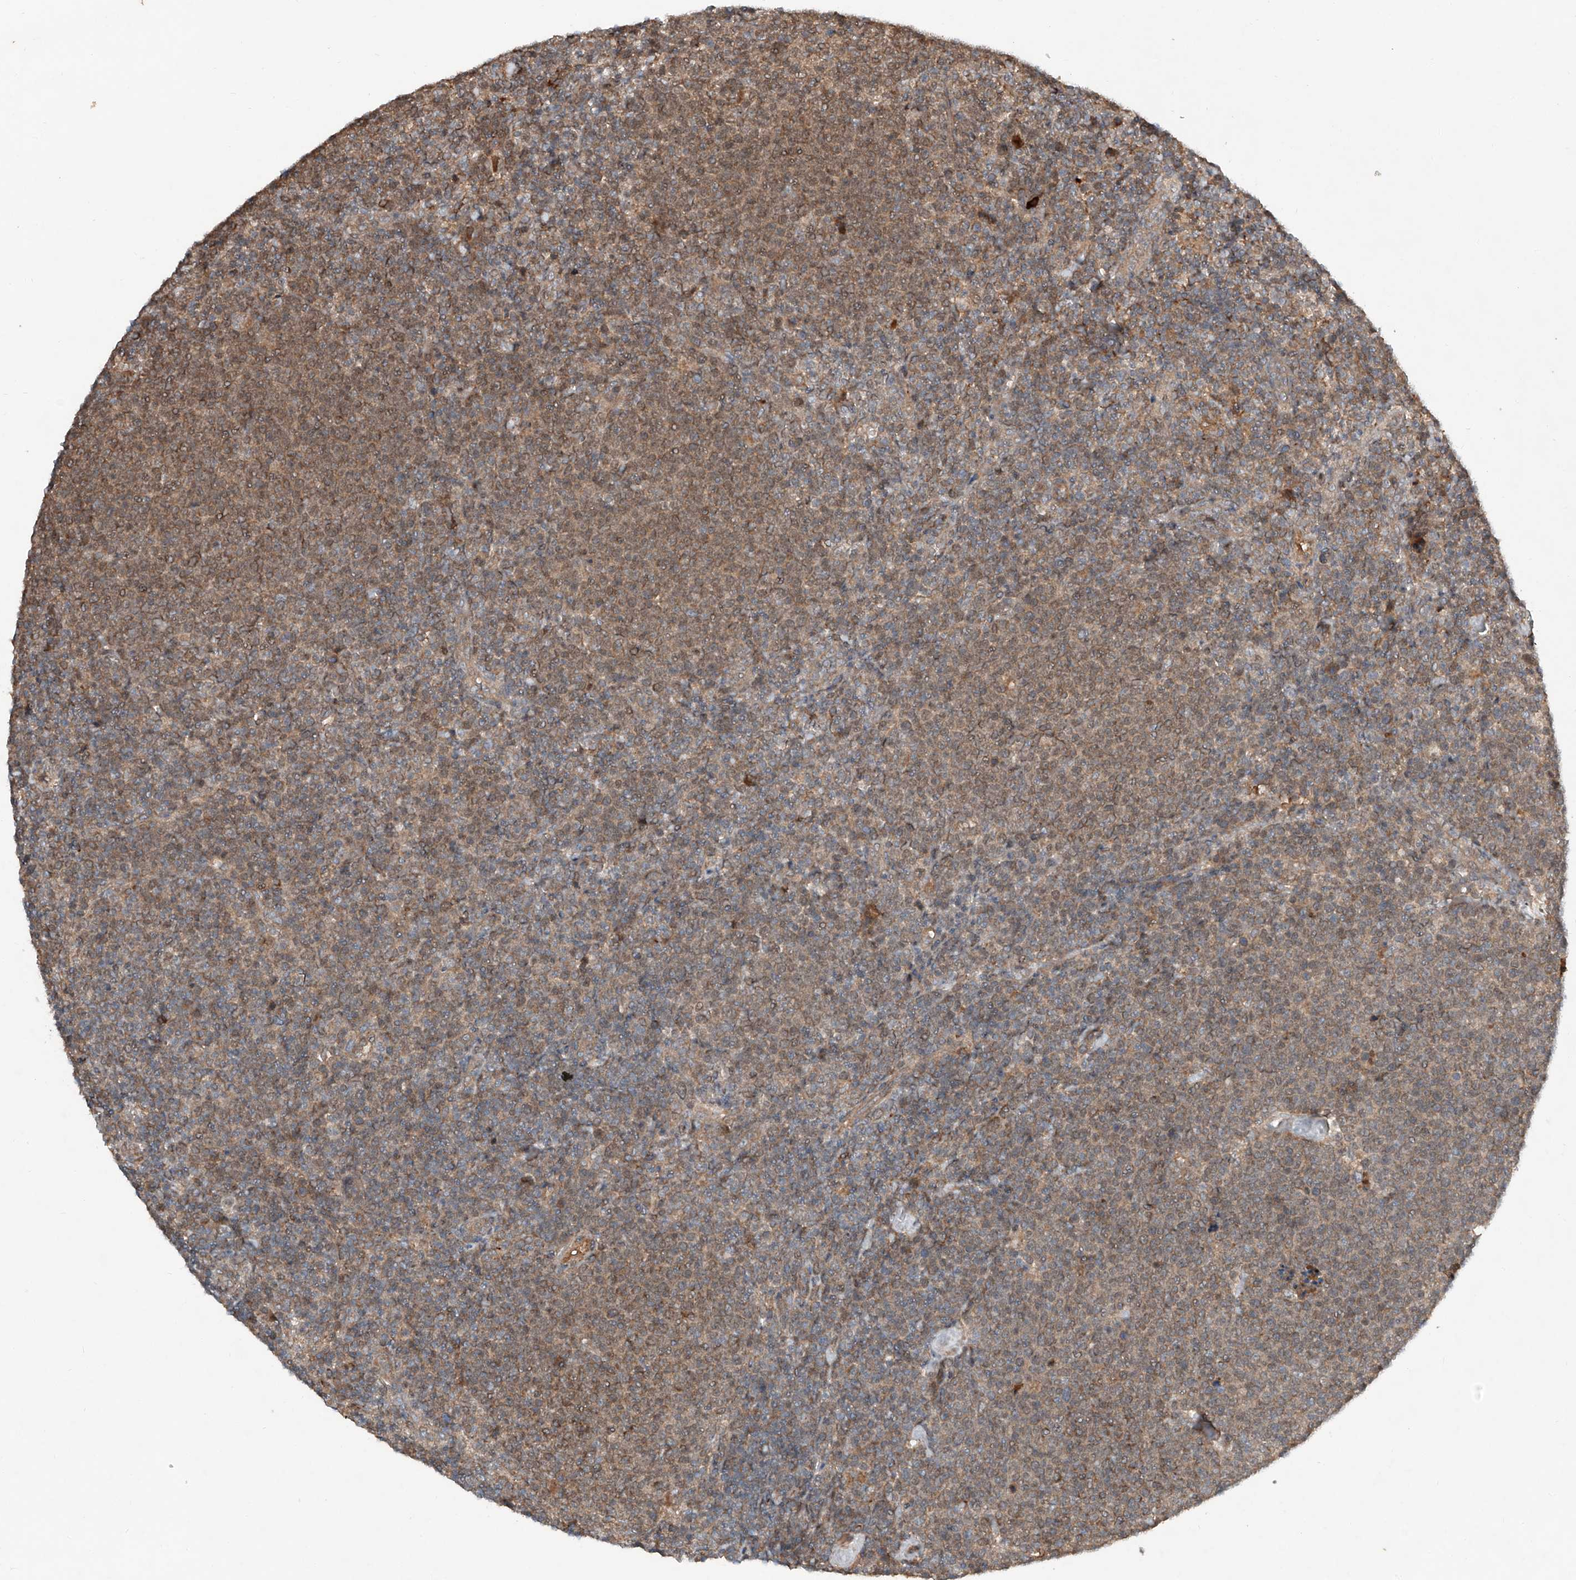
{"staining": {"intensity": "moderate", "quantity": "25%-75%", "location": "cytoplasmic/membranous"}, "tissue": "lymphoma", "cell_type": "Tumor cells", "image_type": "cancer", "snomed": [{"axis": "morphology", "description": "Malignant lymphoma, non-Hodgkin's type, High grade"}, {"axis": "topography", "description": "Lymph node"}], "caption": "Immunohistochemical staining of human high-grade malignant lymphoma, non-Hodgkin's type shows moderate cytoplasmic/membranous protein staining in about 25%-75% of tumor cells.", "gene": "ADAM23", "patient": {"sex": "male", "age": 61}}